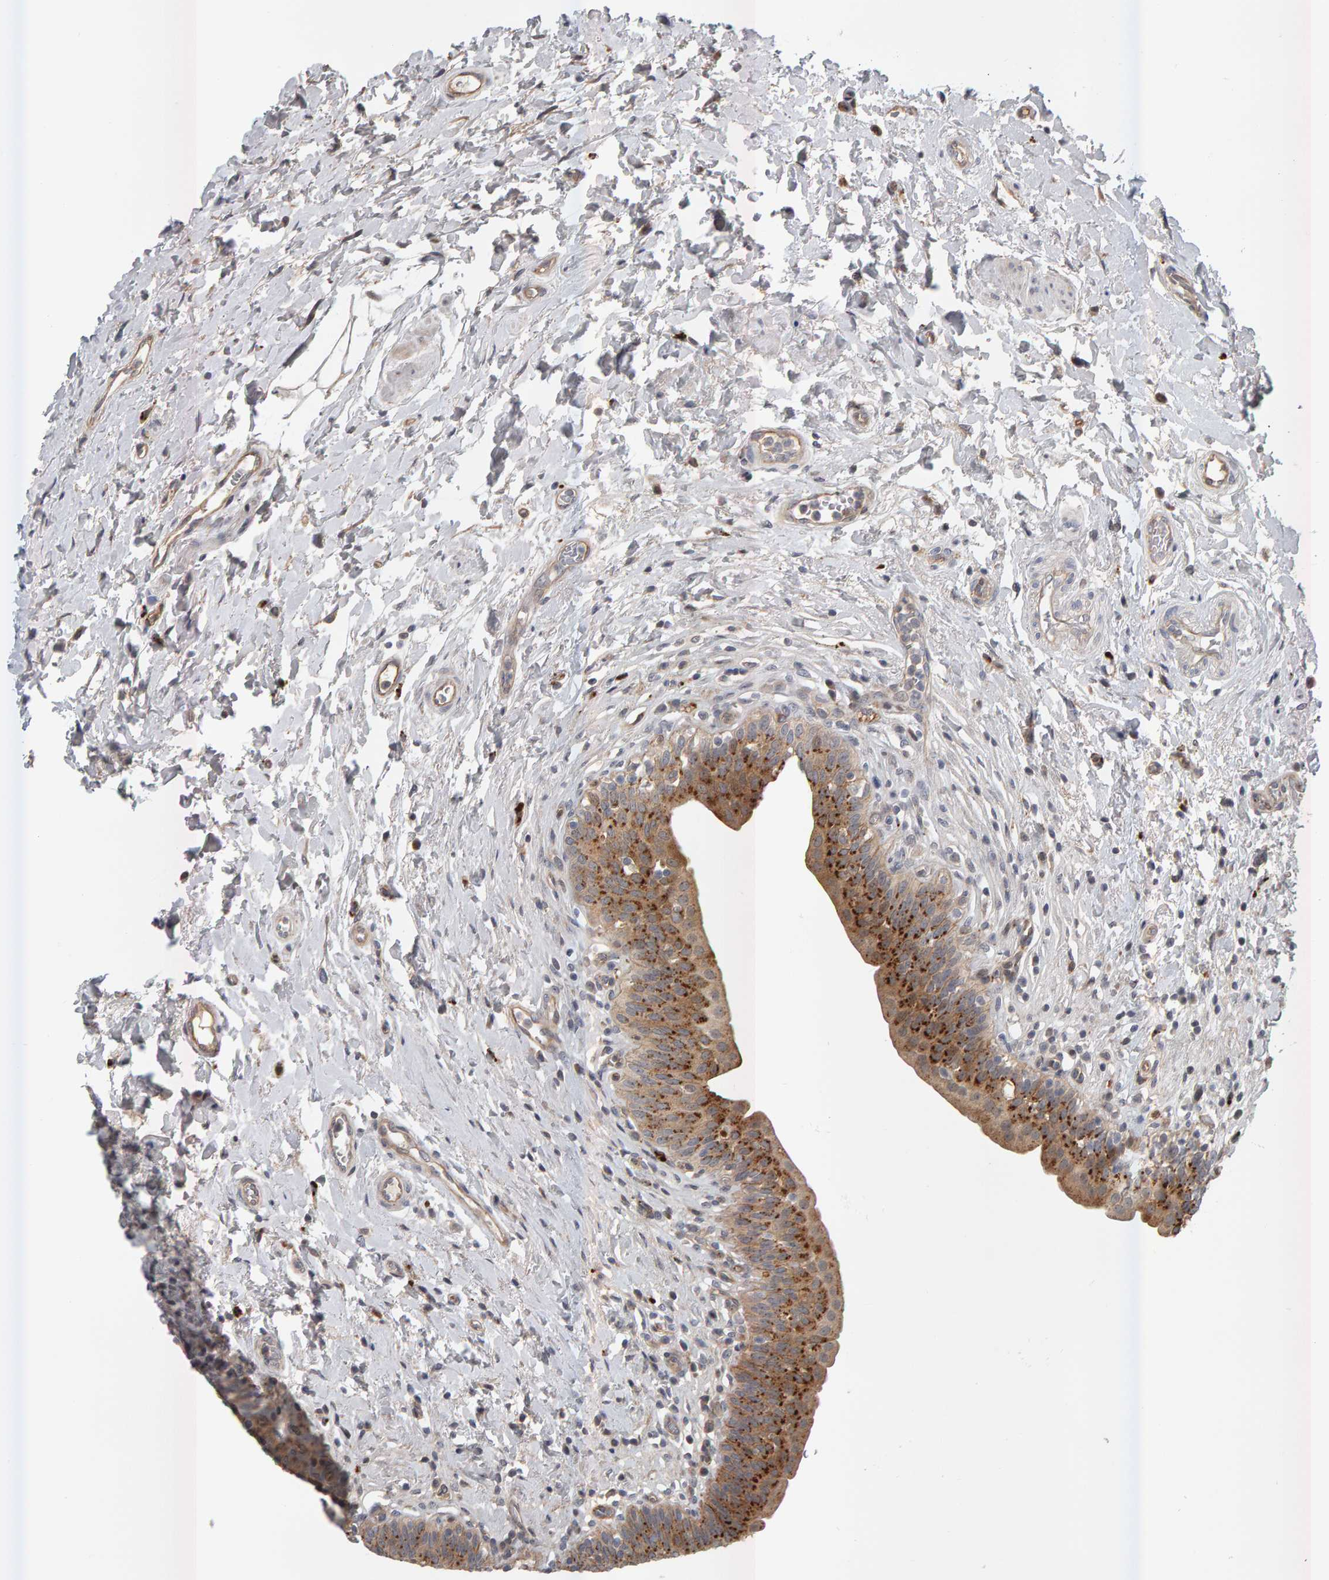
{"staining": {"intensity": "moderate", "quantity": ">75%", "location": "cytoplasmic/membranous"}, "tissue": "urinary bladder", "cell_type": "Urothelial cells", "image_type": "normal", "snomed": [{"axis": "morphology", "description": "Normal tissue, NOS"}, {"axis": "topography", "description": "Urinary bladder"}], "caption": "A brown stain highlights moderate cytoplasmic/membranous positivity of a protein in urothelial cells of benign human urinary bladder.", "gene": "ZNF160", "patient": {"sex": "male", "age": 83}}